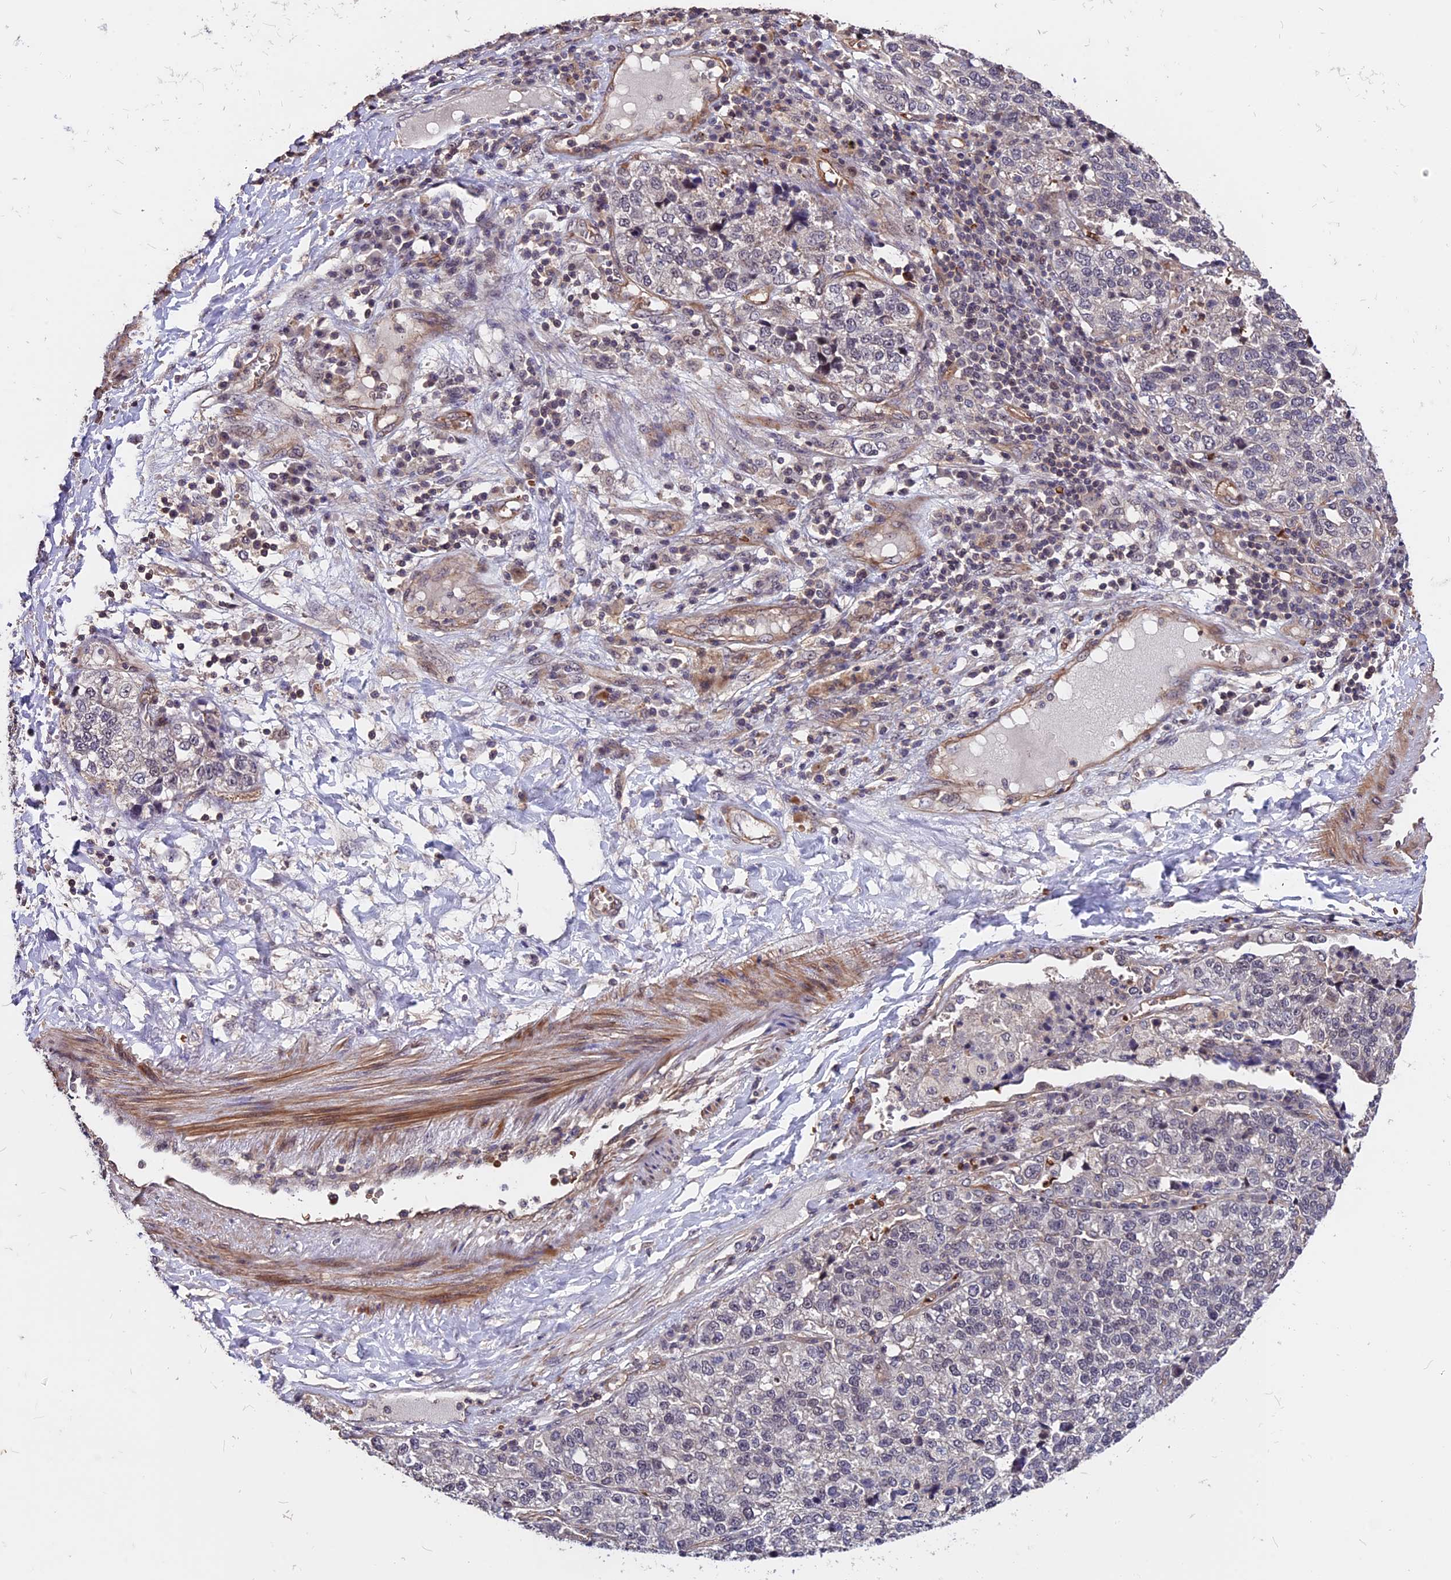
{"staining": {"intensity": "negative", "quantity": "none", "location": "none"}, "tissue": "lung cancer", "cell_type": "Tumor cells", "image_type": "cancer", "snomed": [{"axis": "morphology", "description": "Adenocarcinoma, NOS"}, {"axis": "topography", "description": "Lung"}], "caption": "IHC image of lung cancer (adenocarcinoma) stained for a protein (brown), which reveals no staining in tumor cells.", "gene": "ZC3H10", "patient": {"sex": "male", "age": 49}}